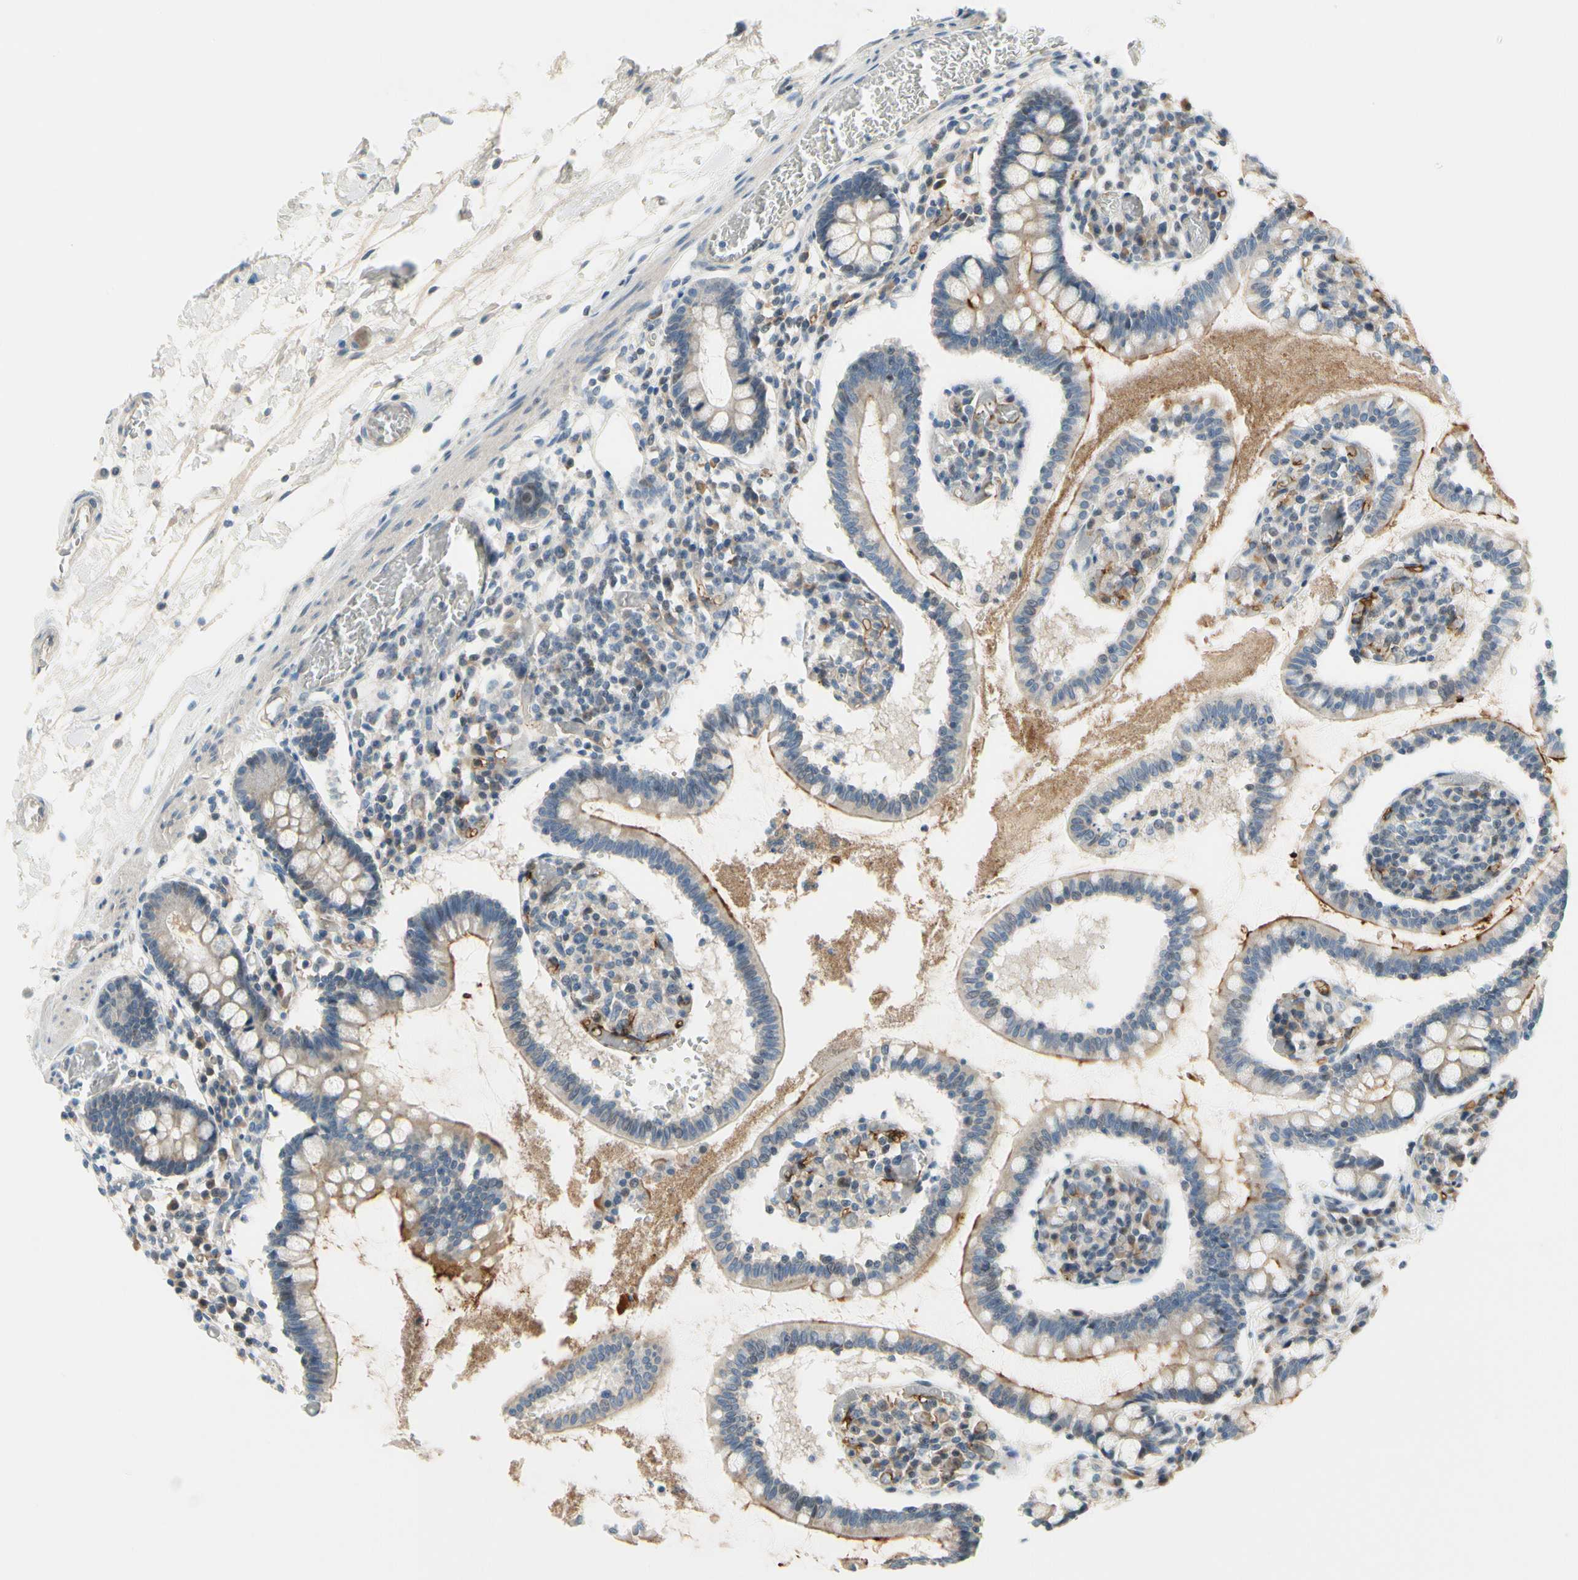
{"staining": {"intensity": "weak", "quantity": ">75%", "location": "cytoplasmic/membranous"}, "tissue": "small intestine", "cell_type": "Glandular cells", "image_type": "normal", "snomed": [{"axis": "morphology", "description": "Normal tissue, NOS"}, {"axis": "topography", "description": "Small intestine"}], "caption": "Protein analysis of benign small intestine shows weak cytoplasmic/membranous staining in about >75% of glandular cells.", "gene": "CFAP36", "patient": {"sex": "female", "age": 61}}